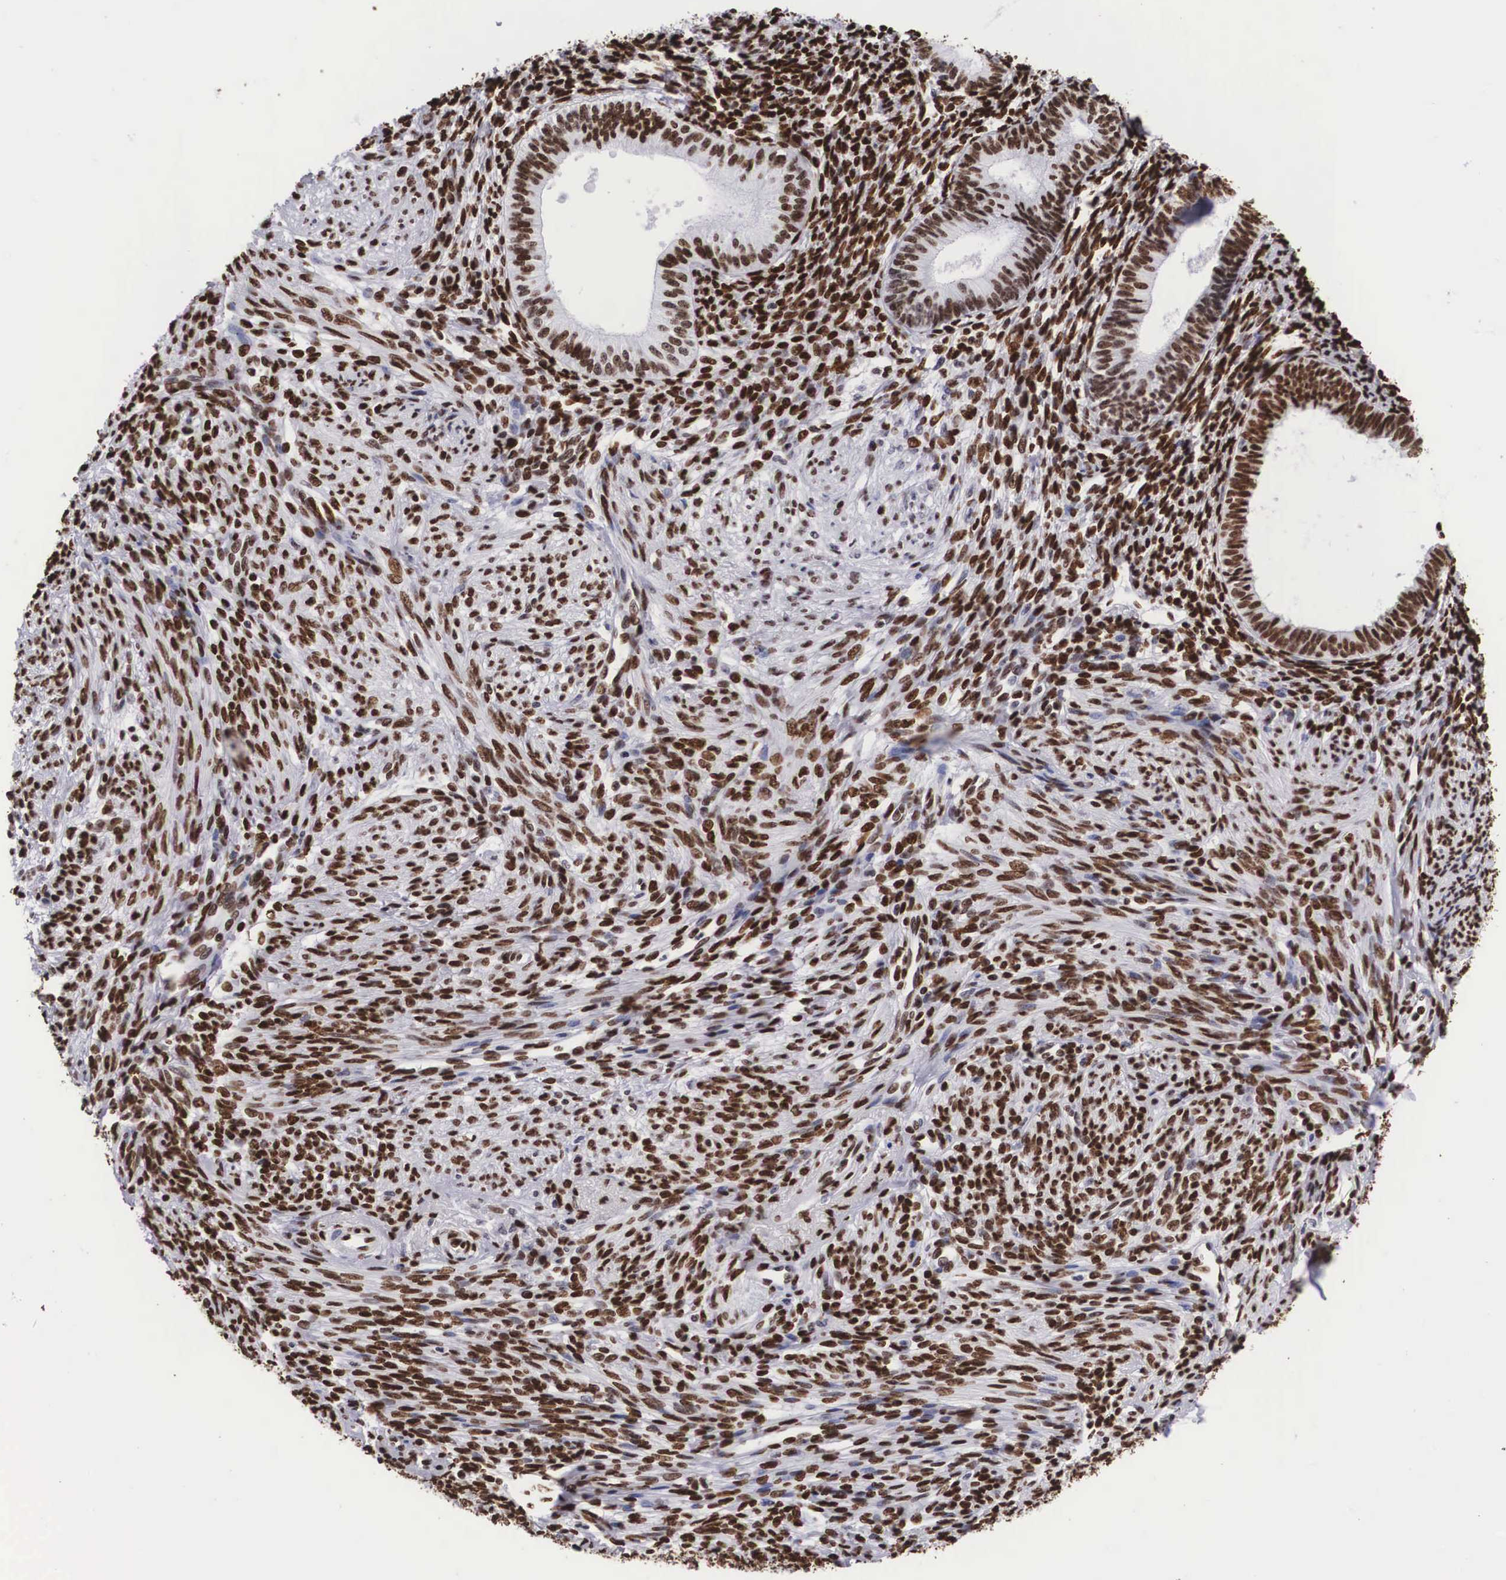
{"staining": {"intensity": "strong", "quantity": ">75%", "location": "nuclear"}, "tissue": "endometrium", "cell_type": "Cells in endometrial stroma", "image_type": "normal", "snomed": [{"axis": "morphology", "description": "Normal tissue, NOS"}, {"axis": "topography", "description": "Endometrium"}], "caption": "Benign endometrium was stained to show a protein in brown. There is high levels of strong nuclear expression in about >75% of cells in endometrial stroma. (IHC, brightfield microscopy, high magnification).", "gene": "MECP2", "patient": {"sex": "female", "age": 82}}